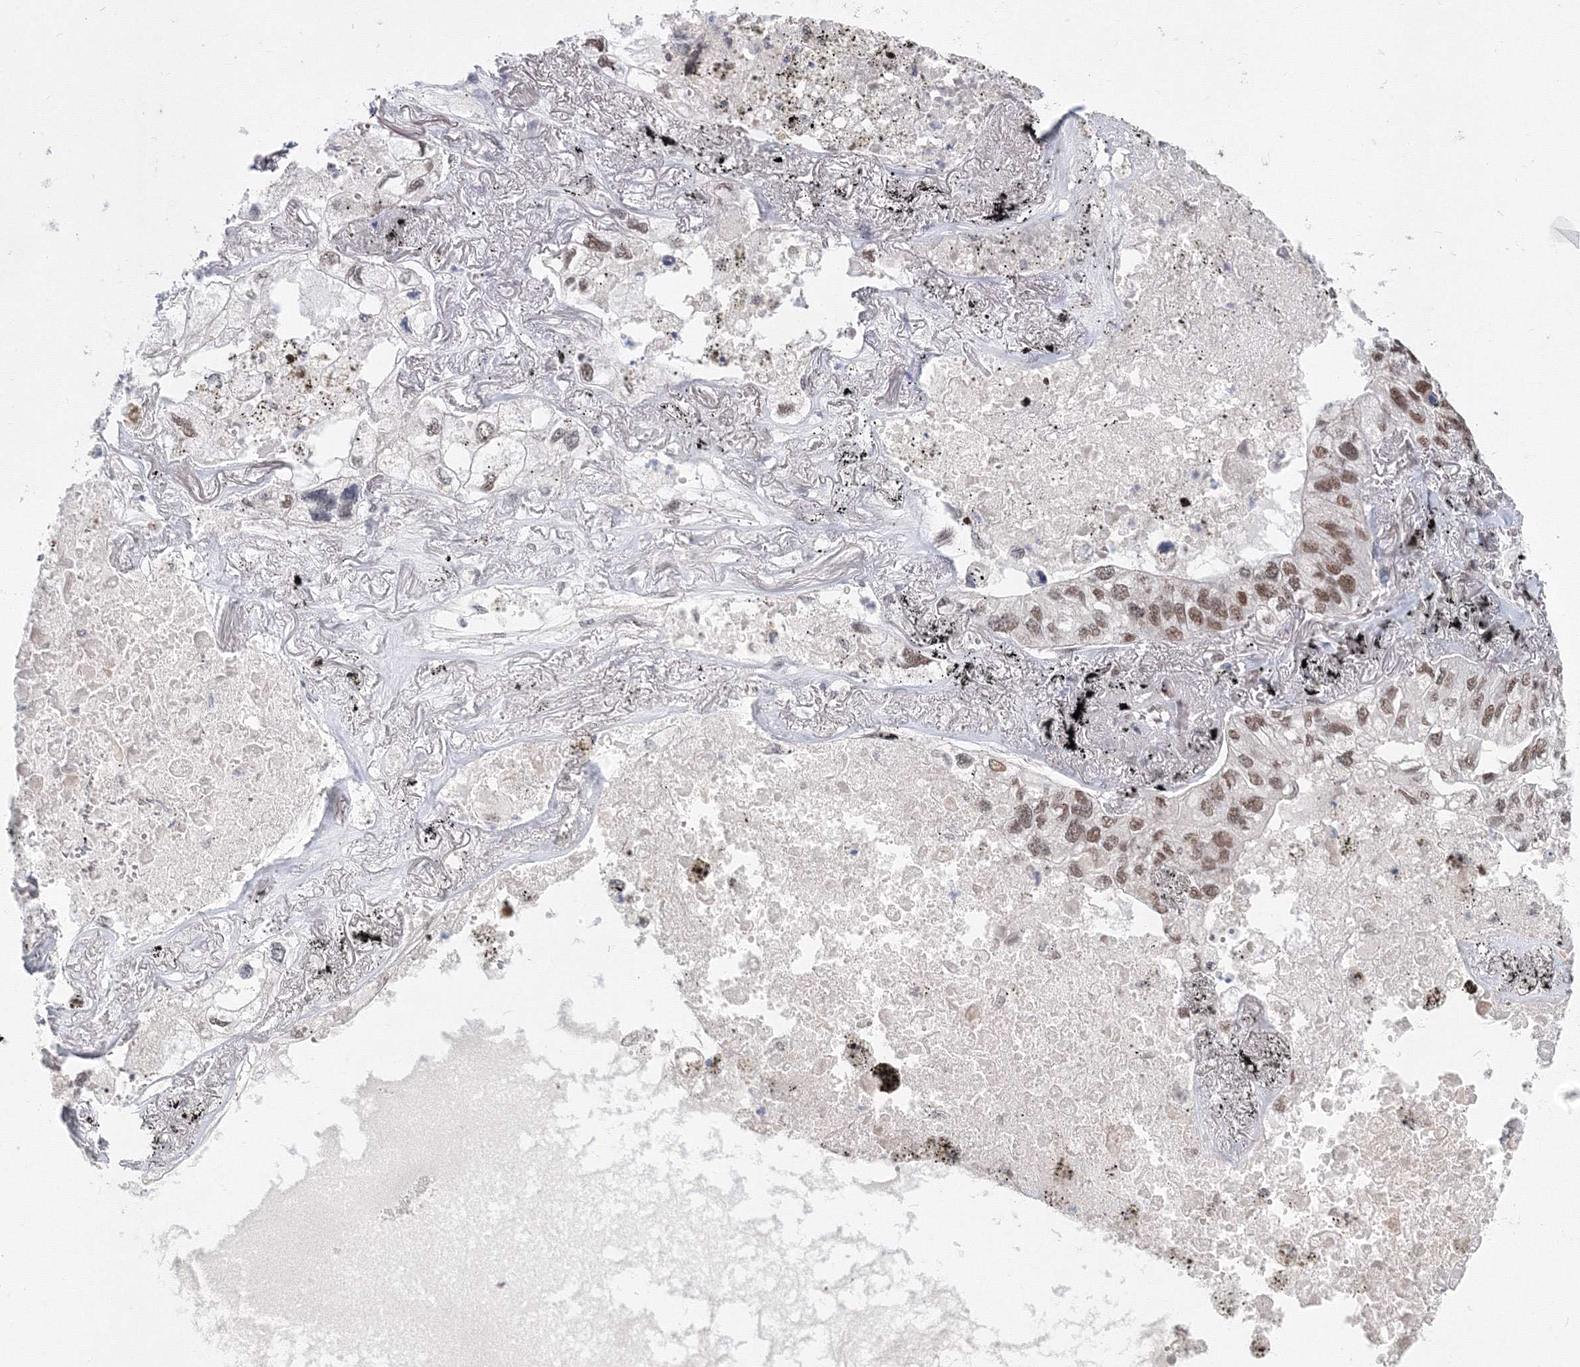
{"staining": {"intensity": "moderate", "quantity": "25%-75%", "location": "nuclear"}, "tissue": "lung cancer", "cell_type": "Tumor cells", "image_type": "cancer", "snomed": [{"axis": "morphology", "description": "Adenocarcinoma, NOS"}, {"axis": "topography", "description": "Lung"}], "caption": "Approximately 25%-75% of tumor cells in human adenocarcinoma (lung) show moderate nuclear protein expression as visualized by brown immunohistochemical staining.", "gene": "SF3B6", "patient": {"sex": "male", "age": 65}}